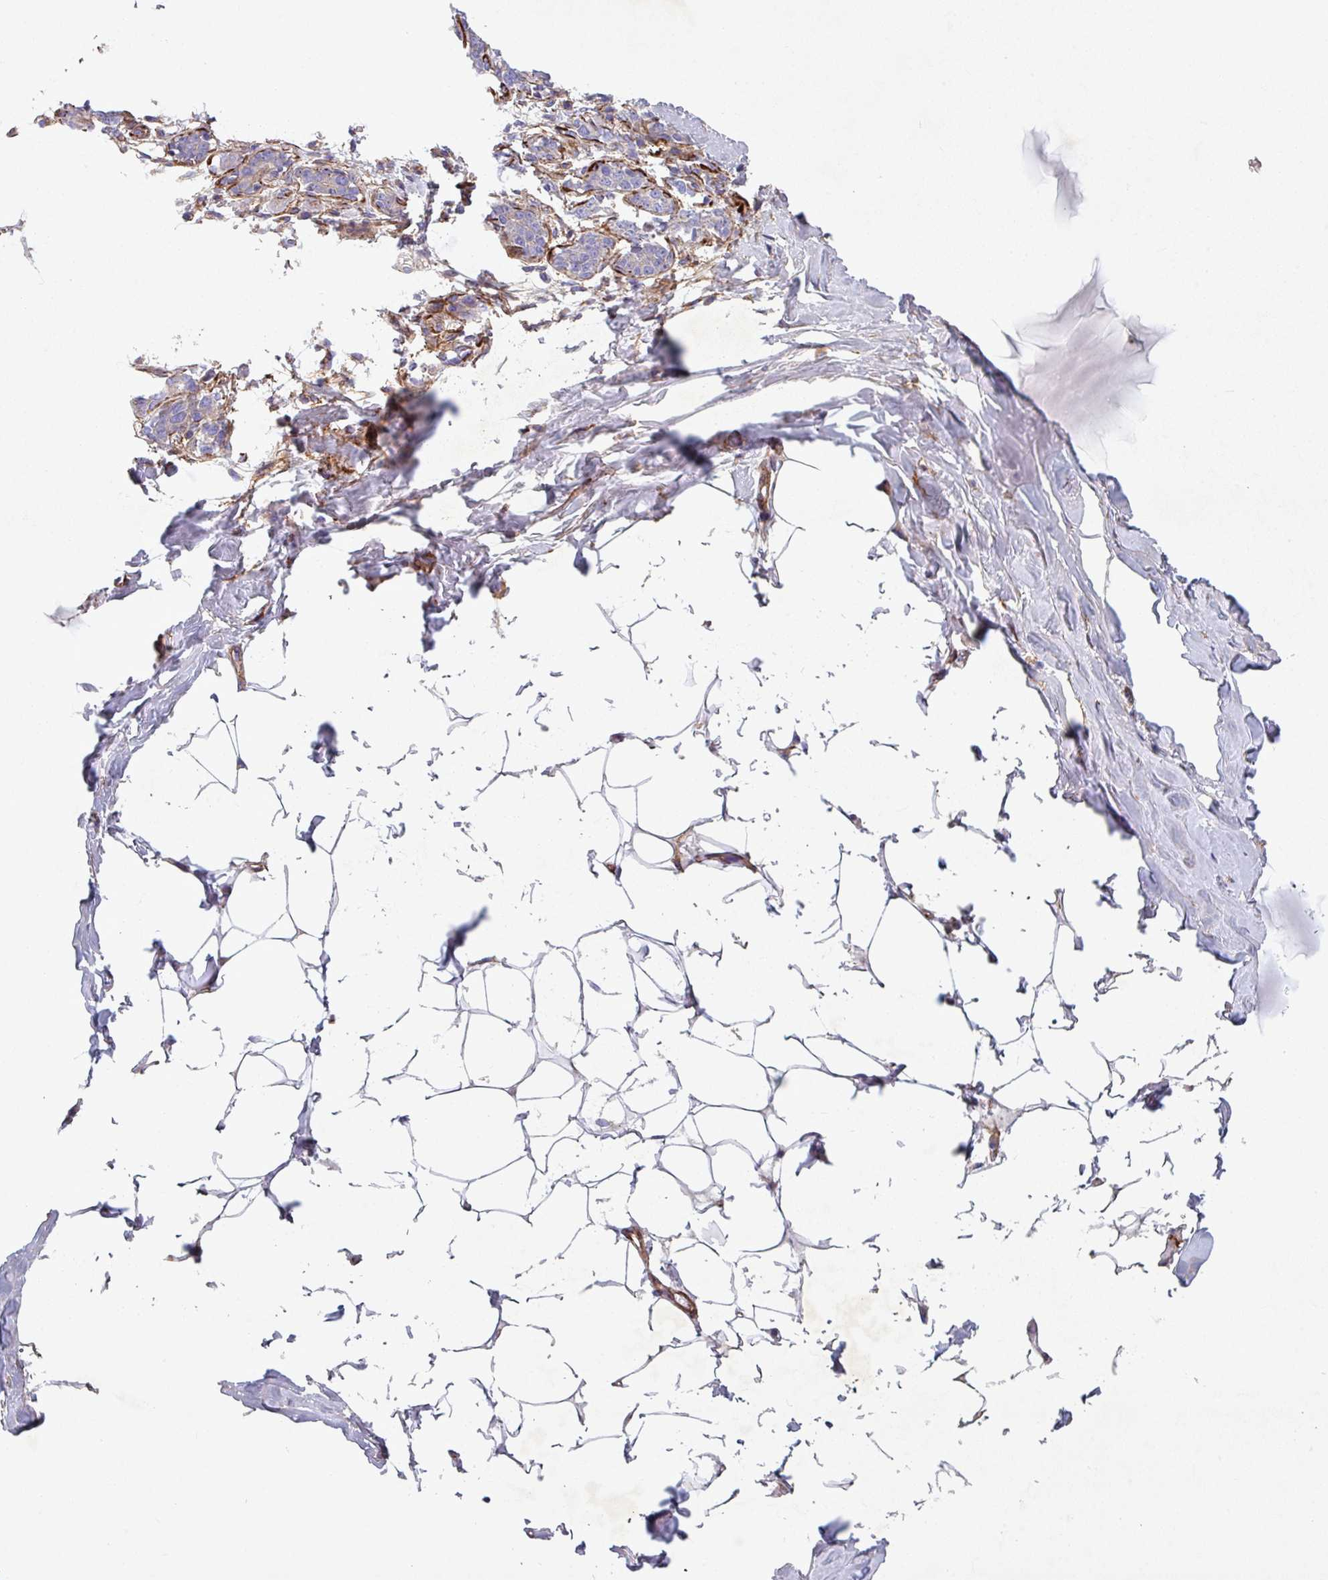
{"staining": {"intensity": "negative", "quantity": "none", "location": "none"}, "tissue": "breast", "cell_type": "Adipocytes", "image_type": "normal", "snomed": [{"axis": "morphology", "description": "Normal tissue, NOS"}, {"axis": "topography", "description": "Breast"}], "caption": "Photomicrograph shows no protein expression in adipocytes of benign breast. (Immunohistochemistry, brightfield microscopy, high magnification).", "gene": "ATP2C2", "patient": {"sex": "female", "age": 27}}